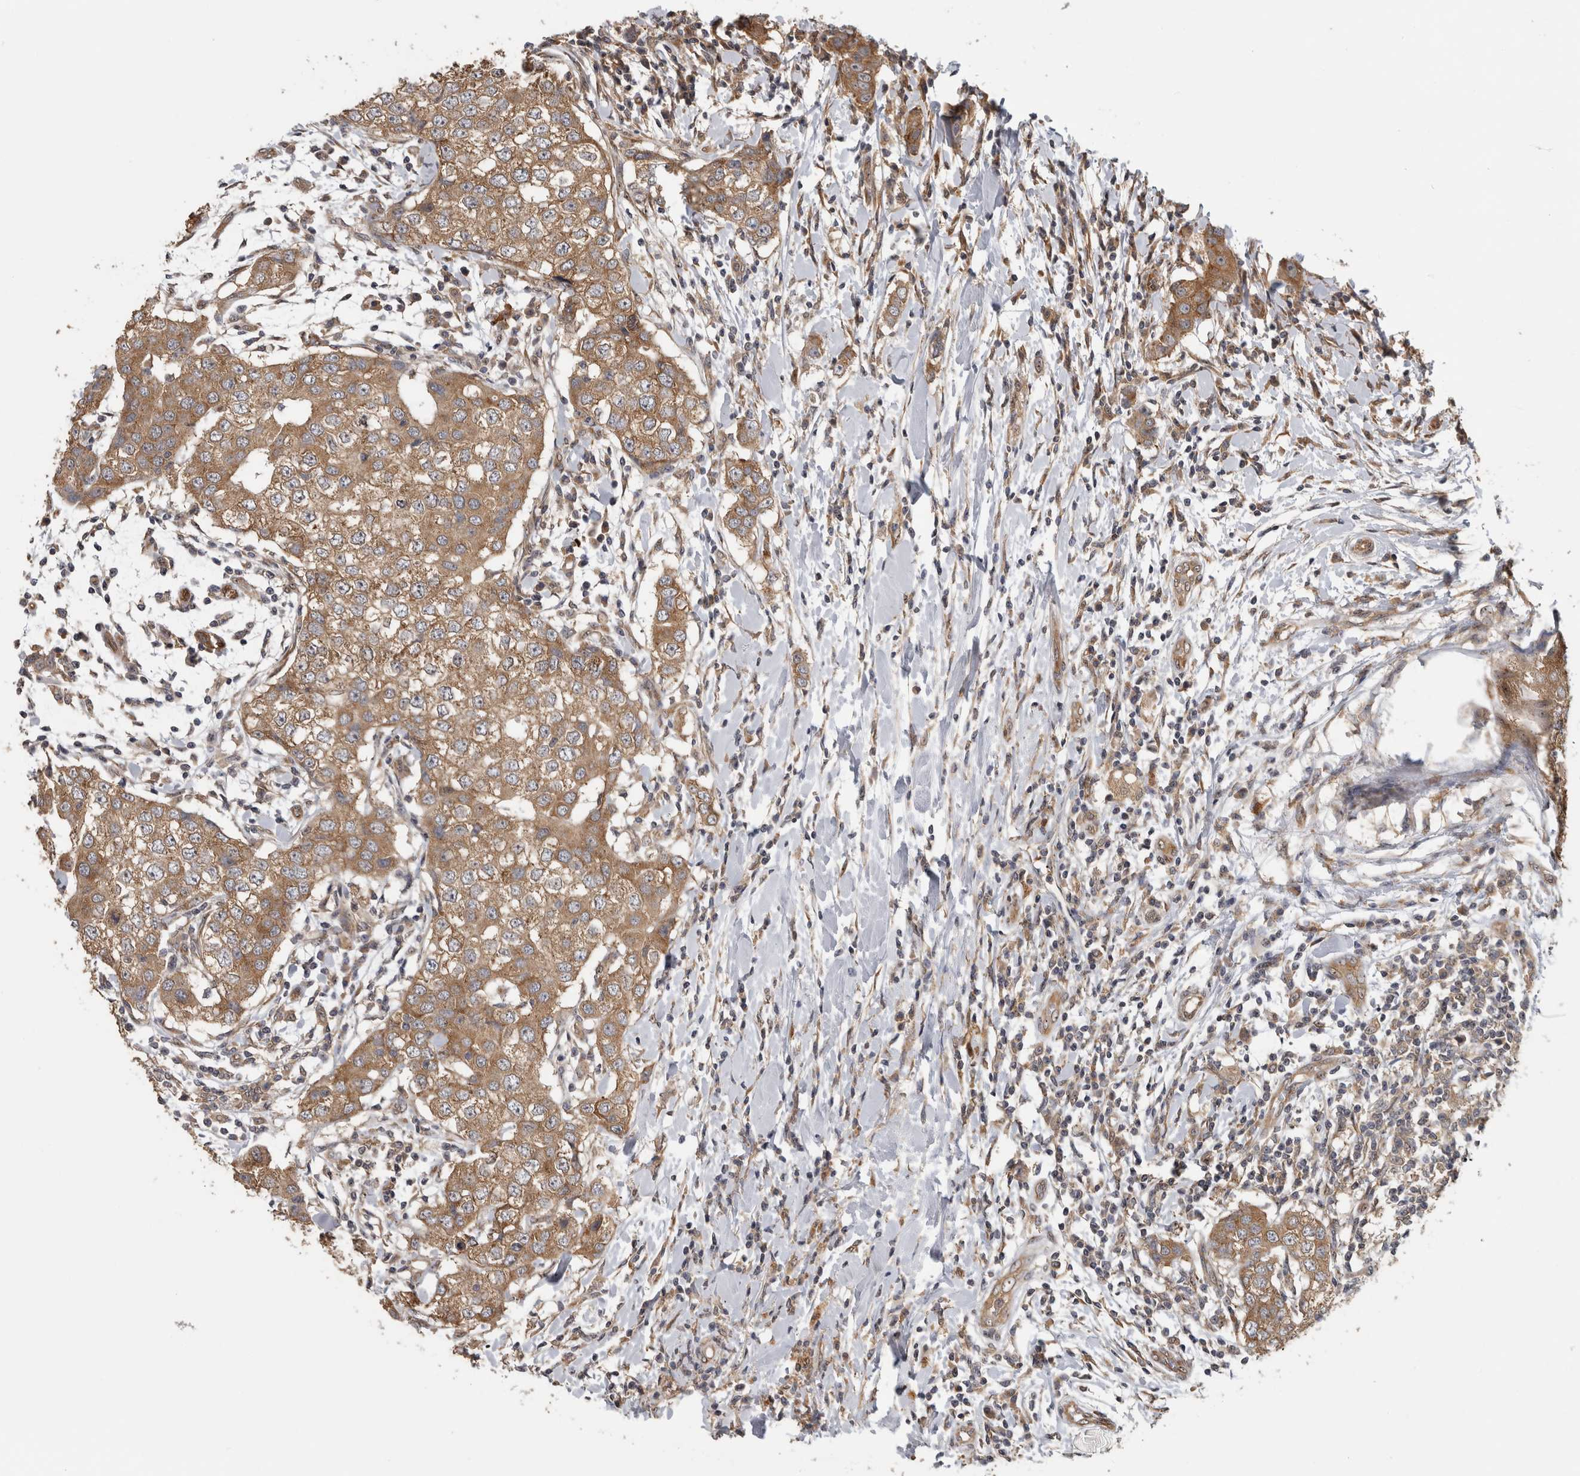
{"staining": {"intensity": "moderate", "quantity": ">75%", "location": "cytoplasmic/membranous"}, "tissue": "breast cancer", "cell_type": "Tumor cells", "image_type": "cancer", "snomed": [{"axis": "morphology", "description": "Duct carcinoma"}, {"axis": "topography", "description": "Breast"}], "caption": "Protein staining of intraductal carcinoma (breast) tissue reveals moderate cytoplasmic/membranous positivity in about >75% of tumor cells.", "gene": "ATXN2", "patient": {"sex": "female", "age": 27}}